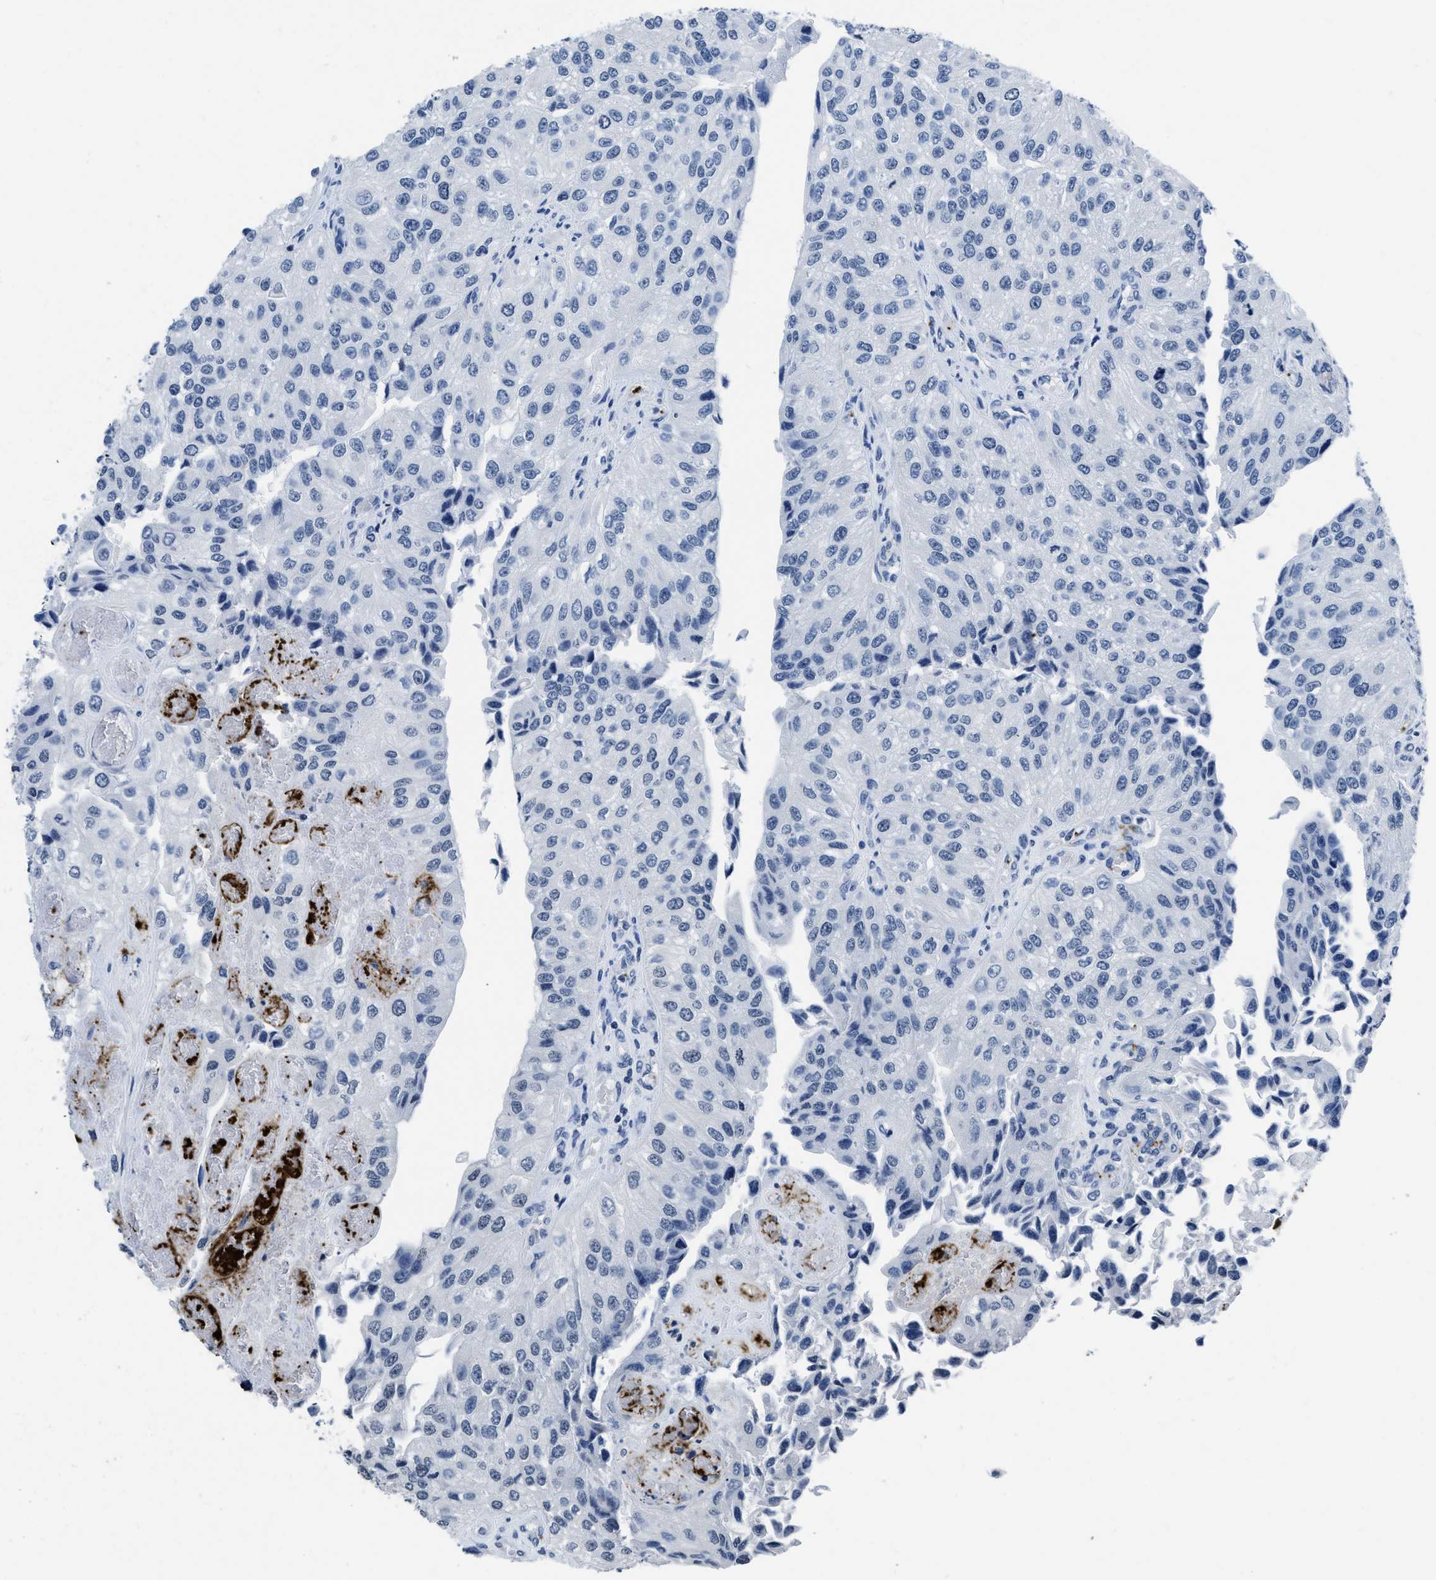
{"staining": {"intensity": "negative", "quantity": "none", "location": "none"}, "tissue": "urothelial cancer", "cell_type": "Tumor cells", "image_type": "cancer", "snomed": [{"axis": "morphology", "description": "Urothelial carcinoma, High grade"}, {"axis": "topography", "description": "Kidney"}, {"axis": "topography", "description": "Urinary bladder"}], "caption": "High-grade urothelial carcinoma stained for a protein using IHC demonstrates no positivity tumor cells.", "gene": "ITGA2B", "patient": {"sex": "male", "age": 77}}